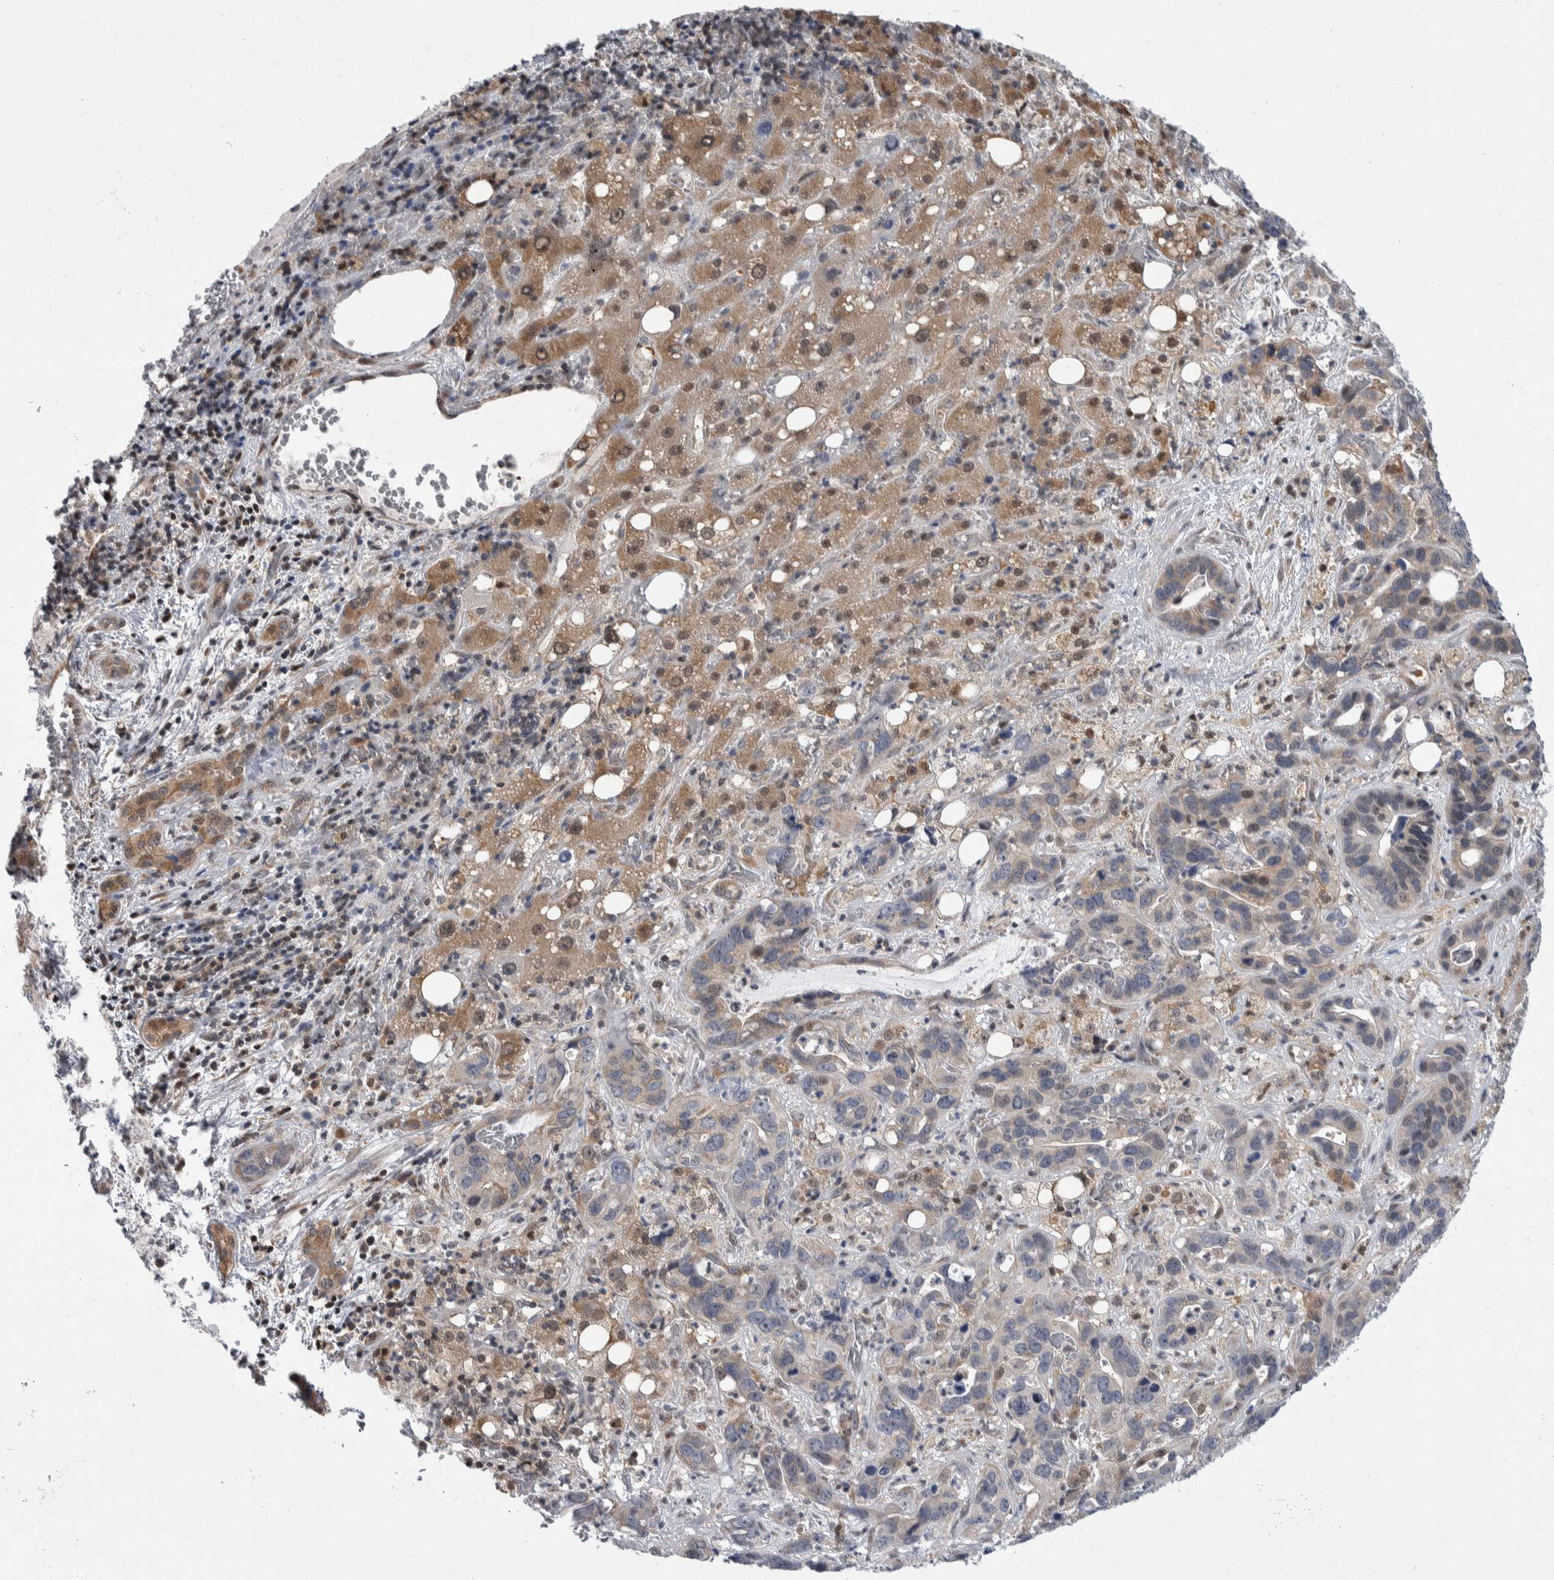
{"staining": {"intensity": "negative", "quantity": "none", "location": "none"}, "tissue": "liver cancer", "cell_type": "Tumor cells", "image_type": "cancer", "snomed": [{"axis": "morphology", "description": "Cholangiocarcinoma"}, {"axis": "topography", "description": "Liver"}], "caption": "This is a histopathology image of IHC staining of liver cholangiocarcinoma, which shows no expression in tumor cells.", "gene": "PTPA", "patient": {"sex": "female", "age": 65}}